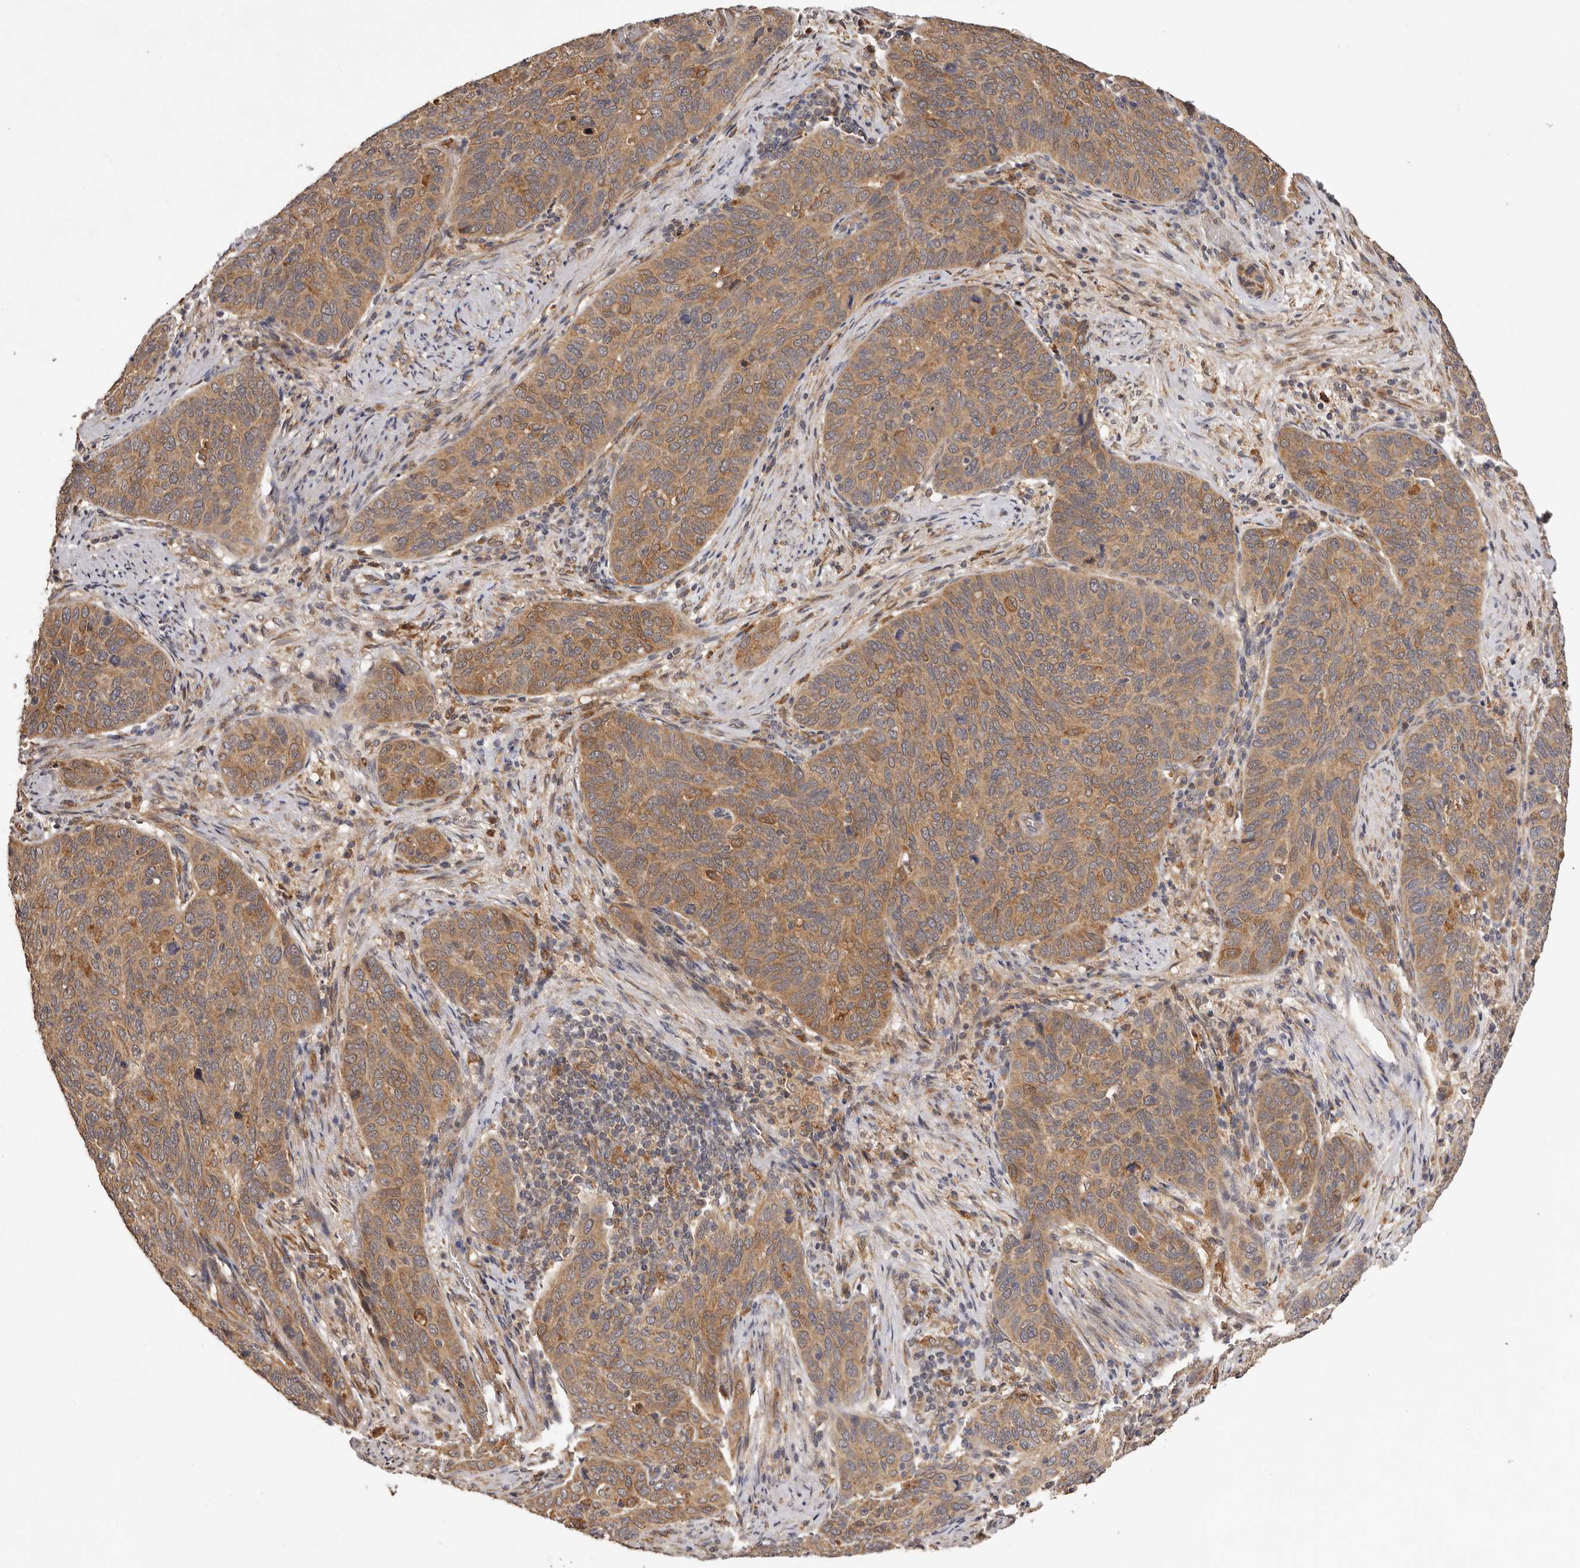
{"staining": {"intensity": "moderate", "quantity": ">75%", "location": "cytoplasmic/membranous"}, "tissue": "cervical cancer", "cell_type": "Tumor cells", "image_type": "cancer", "snomed": [{"axis": "morphology", "description": "Squamous cell carcinoma, NOS"}, {"axis": "topography", "description": "Cervix"}], "caption": "The micrograph displays staining of cervical squamous cell carcinoma, revealing moderate cytoplasmic/membranous protein expression (brown color) within tumor cells. Nuclei are stained in blue.", "gene": "UBR2", "patient": {"sex": "female", "age": 60}}